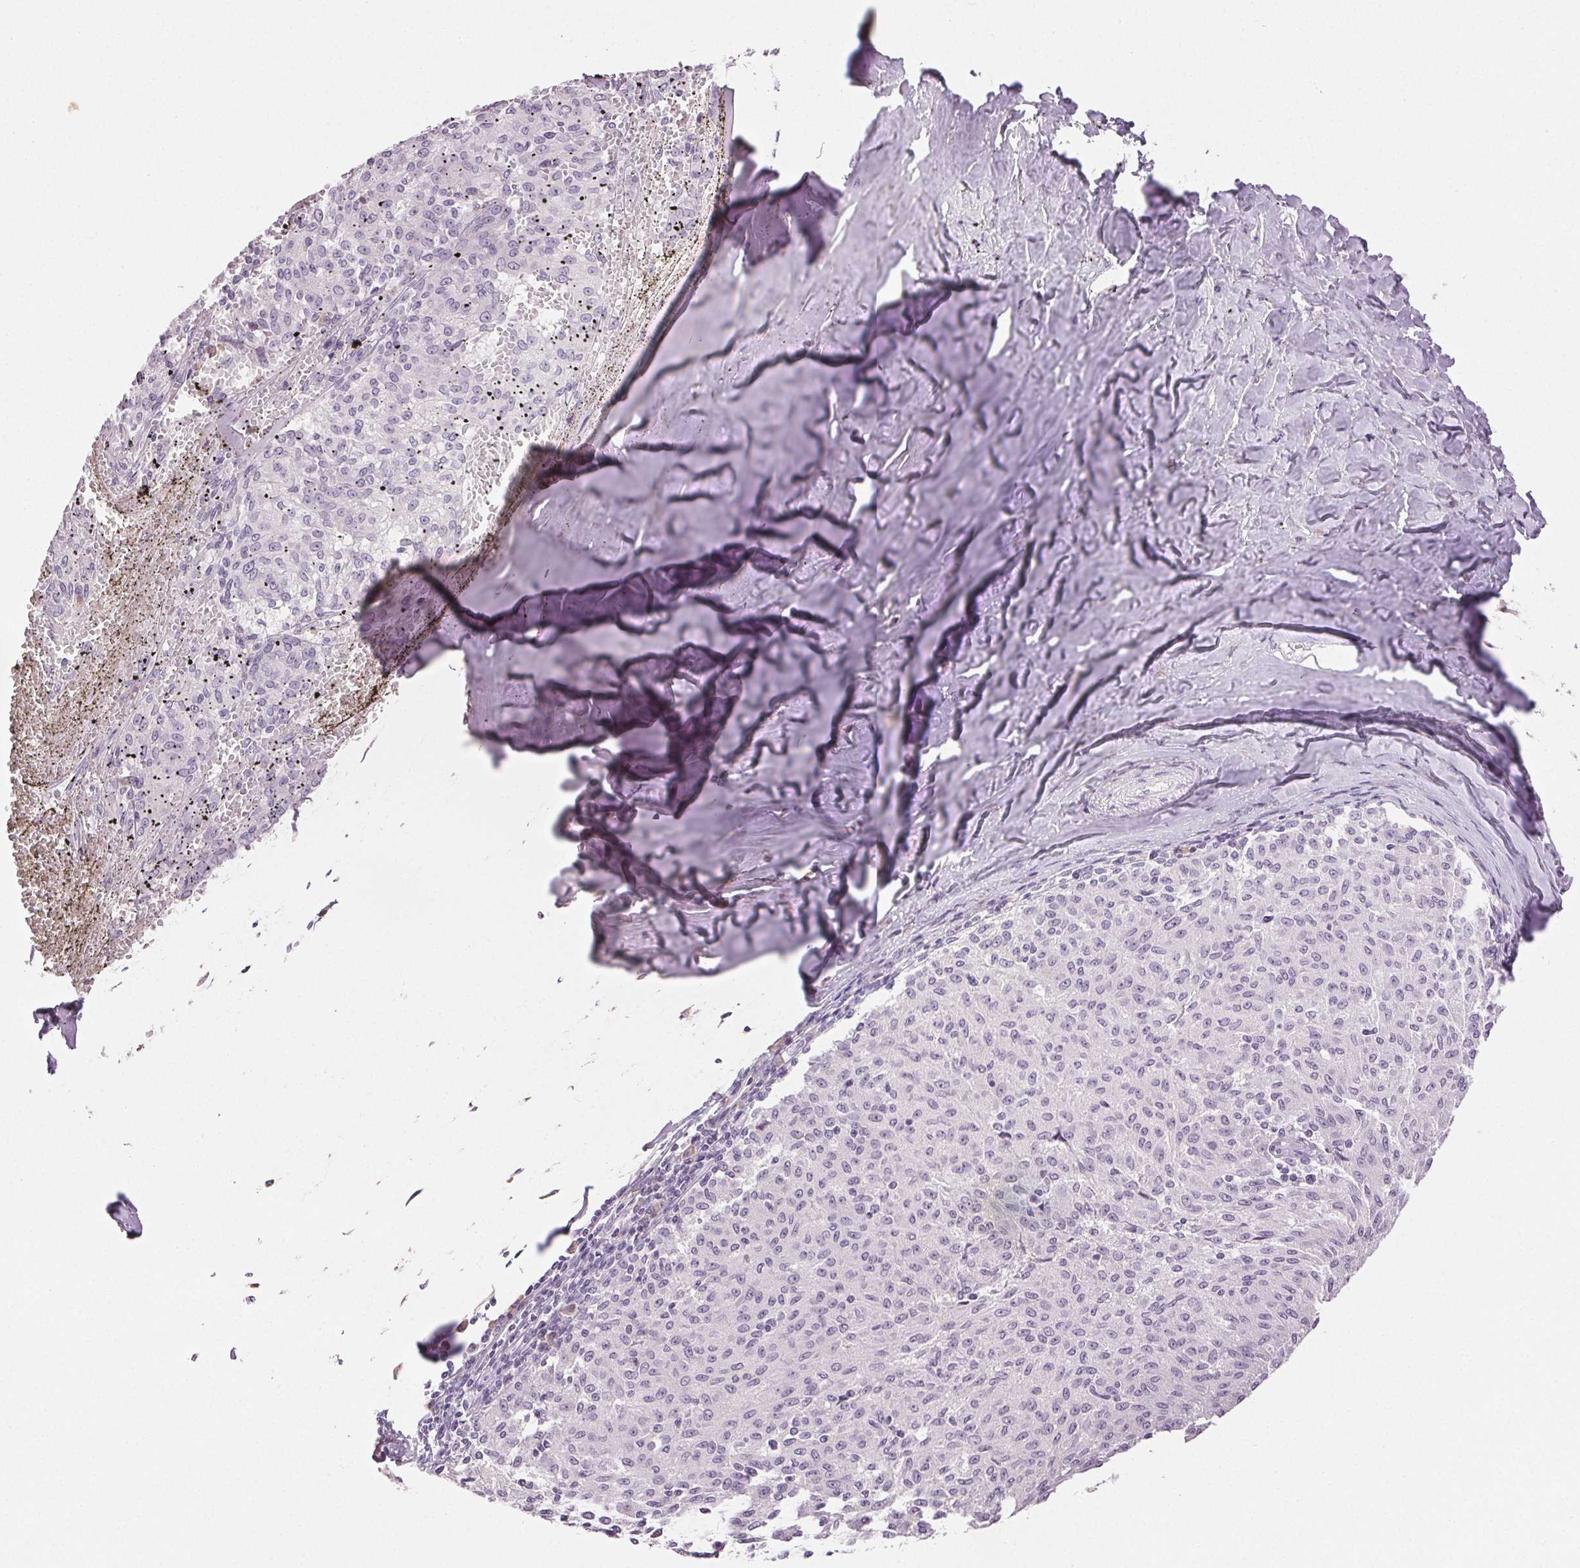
{"staining": {"intensity": "negative", "quantity": "none", "location": "none"}, "tissue": "melanoma", "cell_type": "Tumor cells", "image_type": "cancer", "snomed": [{"axis": "morphology", "description": "Malignant melanoma, NOS"}, {"axis": "topography", "description": "Skin"}], "caption": "Tumor cells show no significant protein positivity in melanoma.", "gene": "DSG3", "patient": {"sex": "female", "age": 72}}